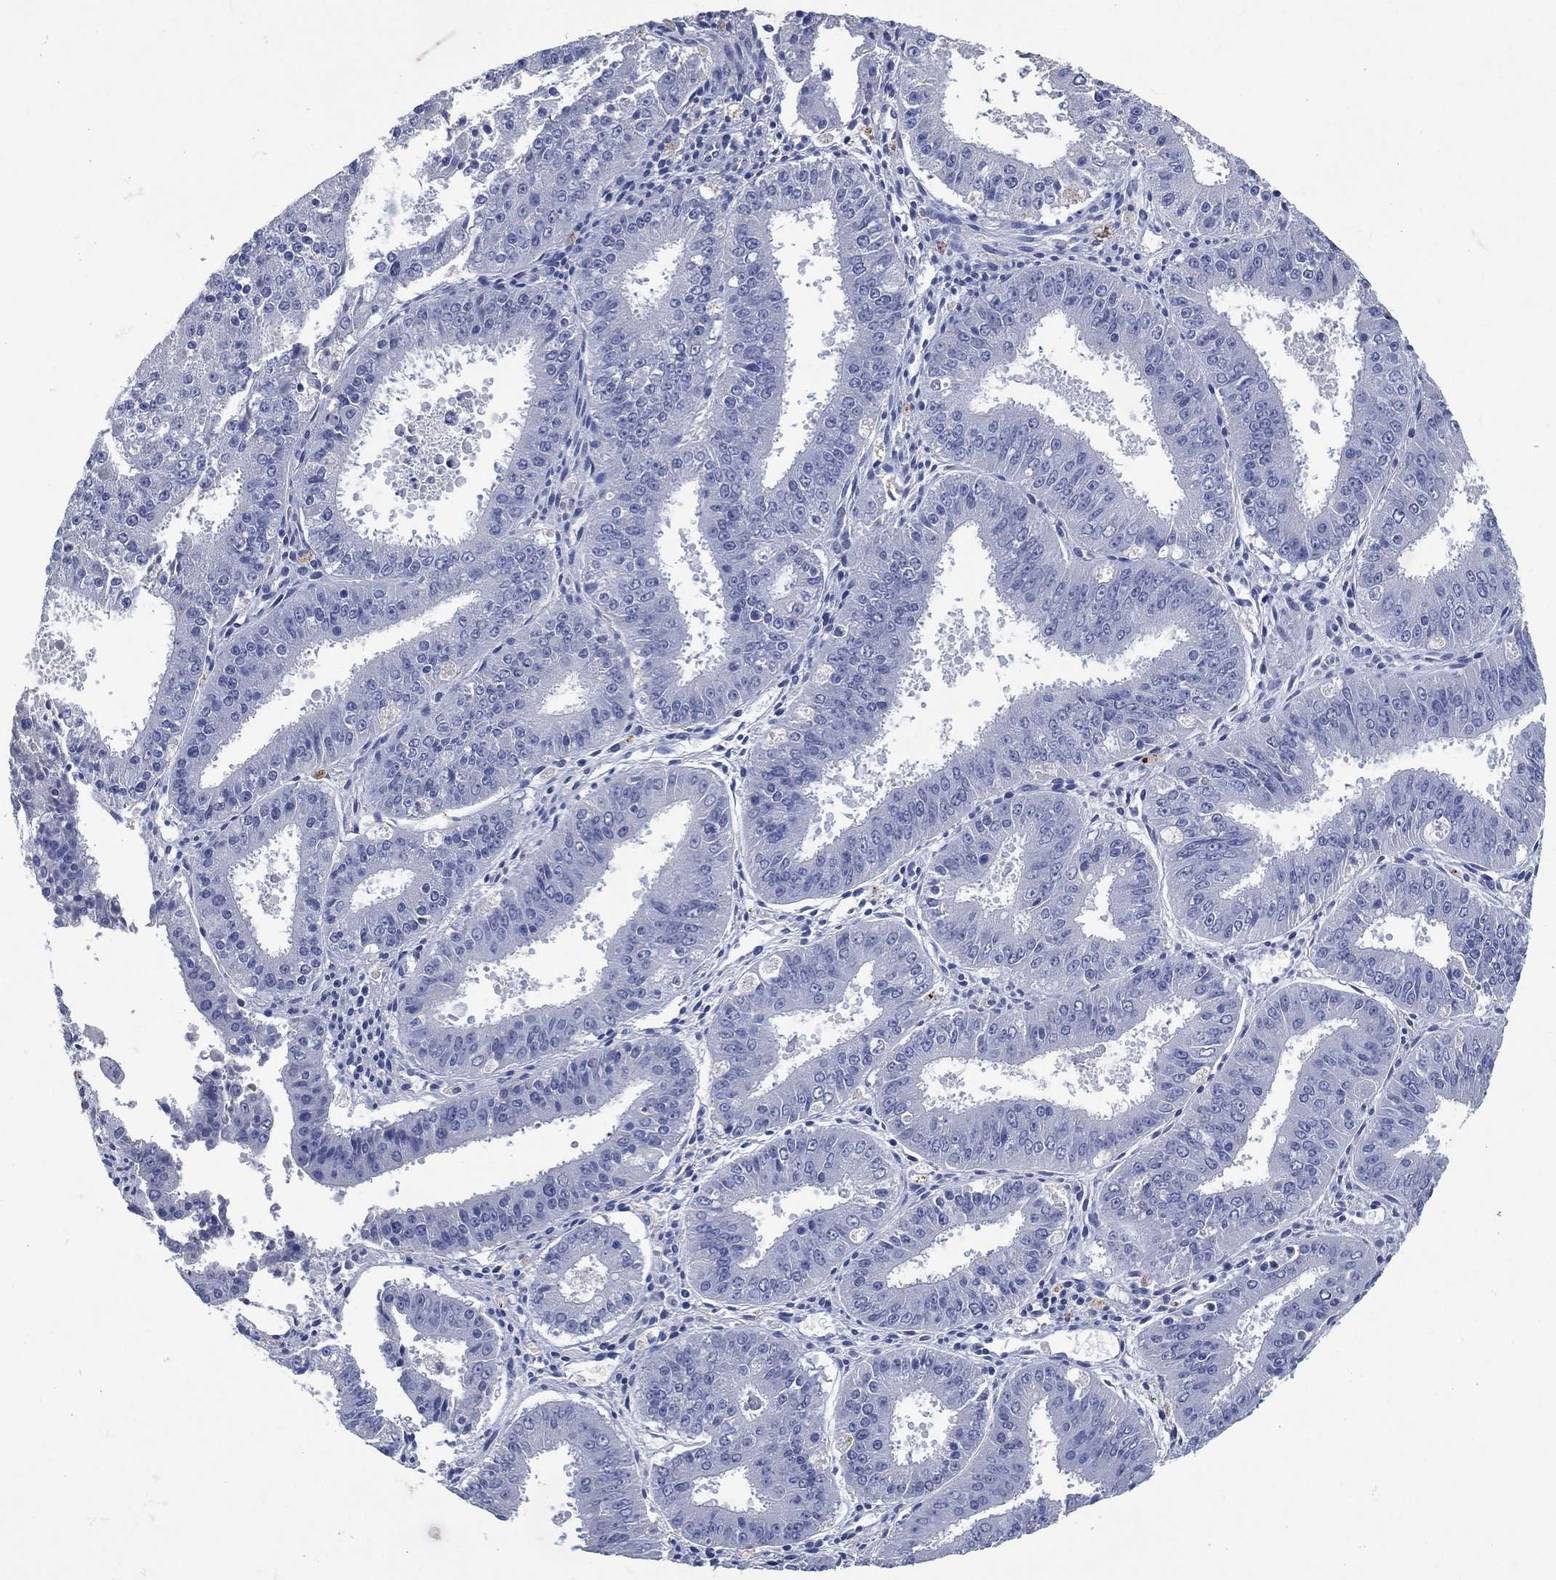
{"staining": {"intensity": "negative", "quantity": "none", "location": "none"}, "tissue": "ovarian cancer", "cell_type": "Tumor cells", "image_type": "cancer", "snomed": [{"axis": "morphology", "description": "Carcinoma, endometroid"}, {"axis": "topography", "description": "Ovary"}], "caption": "Photomicrograph shows no protein staining in tumor cells of ovarian cancer tissue.", "gene": "FSCN2", "patient": {"sex": "female", "age": 42}}